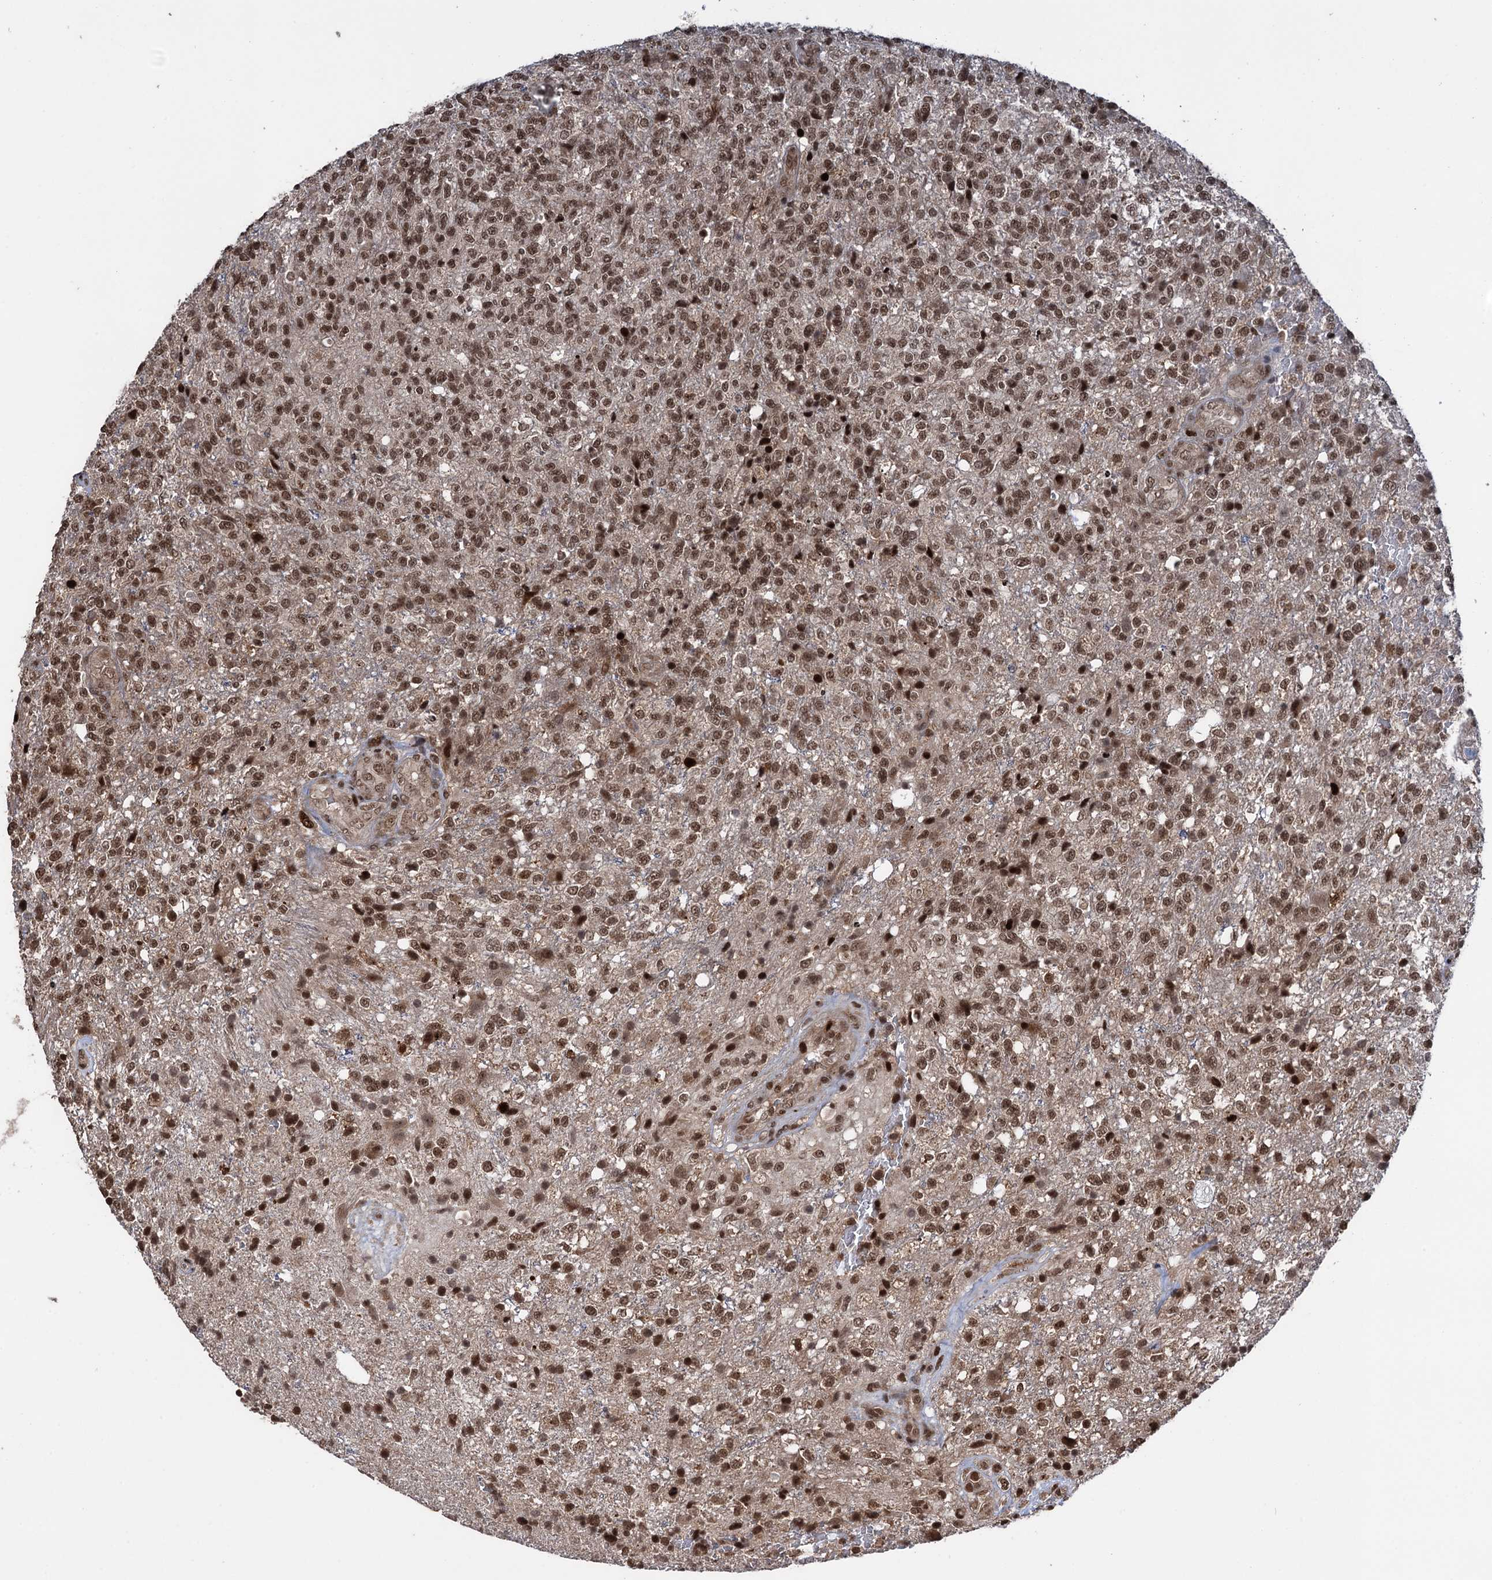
{"staining": {"intensity": "moderate", "quantity": ">75%", "location": "nuclear"}, "tissue": "glioma", "cell_type": "Tumor cells", "image_type": "cancer", "snomed": [{"axis": "morphology", "description": "Glioma, malignant, High grade"}, {"axis": "topography", "description": "Brain"}], "caption": "This is an image of immunohistochemistry (IHC) staining of malignant glioma (high-grade), which shows moderate positivity in the nuclear of tumor cells.", "gene": "ZNF169", "patient": {"sex": "male", "age": 56}}